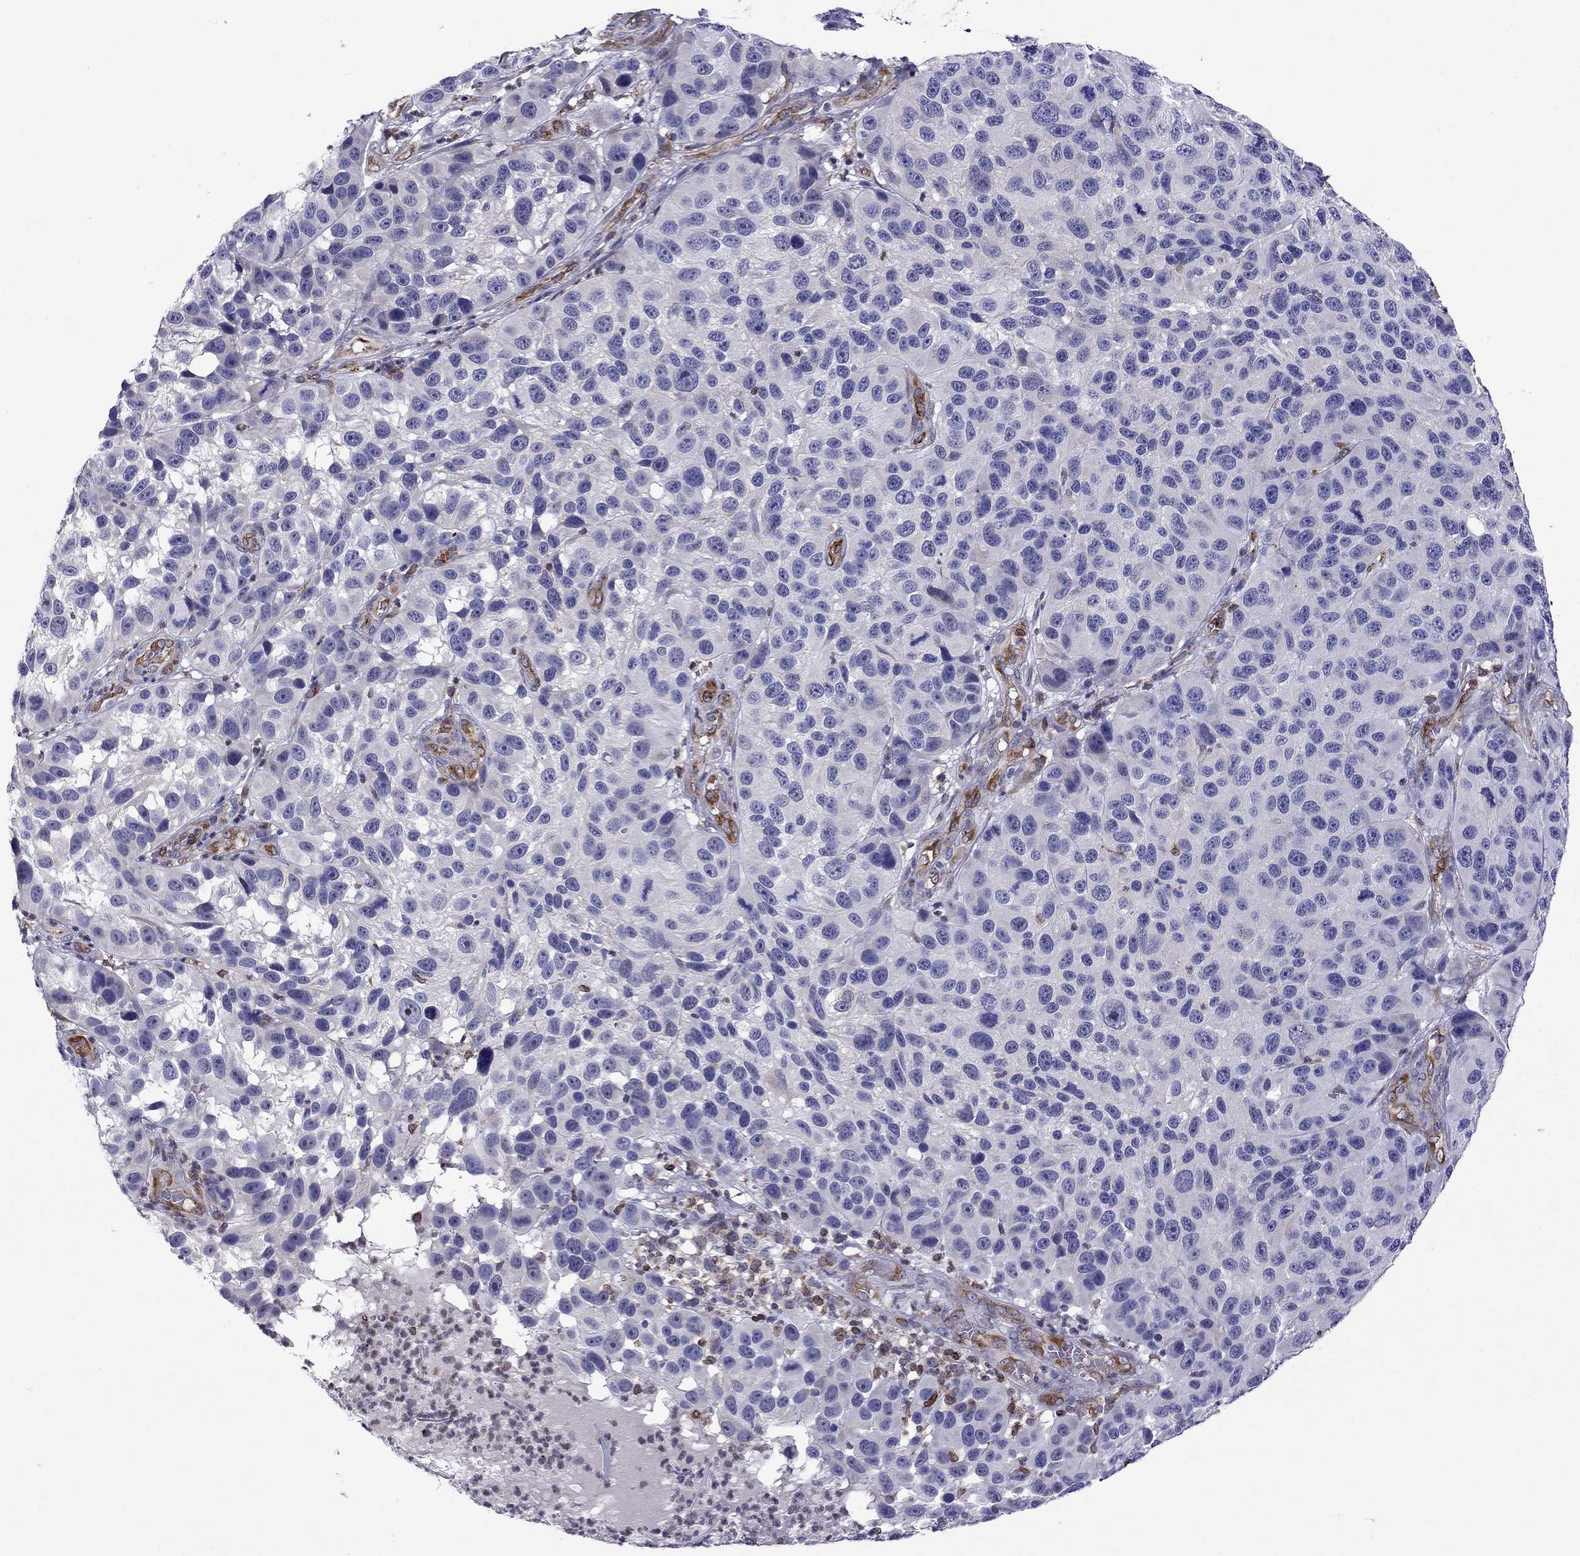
{"staining": {"intensity": "negative", "quantity": "none", "location": "none"}, "tissue": "melanoma", "cell_type": "Tumor cells", "image_type": "cancer", "snomed": [{"axis": "morphology", "description": "Malignant melanoma, NOS"}, {"axis": "topography", "description": "Skin"}], "caption": "IHC micrograph of human malignant melanoma stained for a protein (brown), which demonstrates no expression in tumor cells.", "gene": "GNAL", "patient": {"sex": "male", "age": 53}}